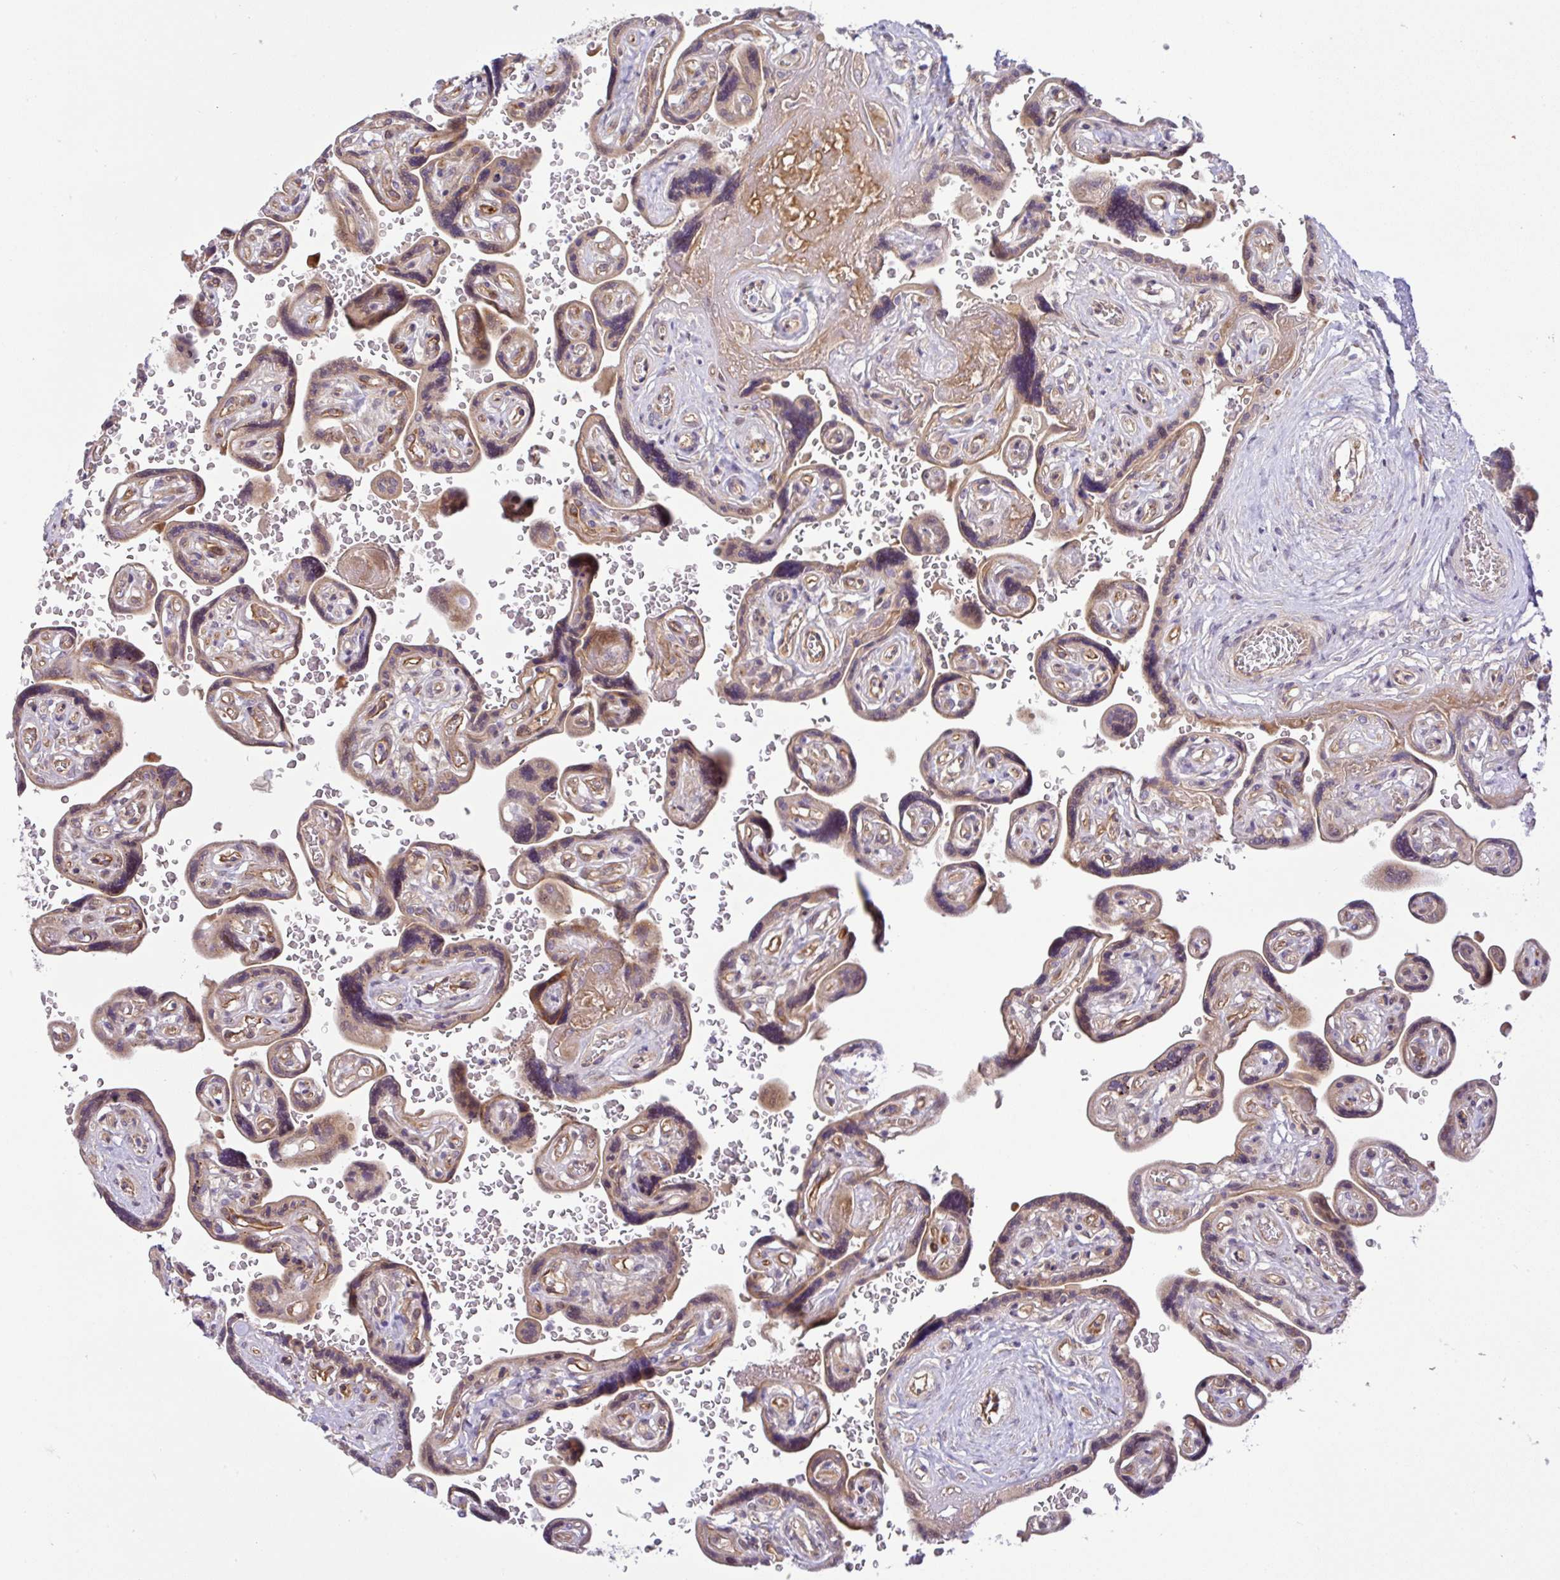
{"staining": {"intensity": "moderate", "quantity": ">75%", "location": "cytoplasmic/membranous"}, "tissue": "placenta", "cell_type": "Trophoblastic cells", "image_type": "normal", "snomed": [{"axis": "morphology", "description": "Normal tissue, NOS"}, {"axis": "topography", "description": "Placenta"}], "caption": "DAB (3,3'-diaminobenzidine) immunohistochemical staining of normal human placenta demonstrates moderate cytoplasmic/membranous protein staining in approximately >75% of trophoblastic cells.", "gene": "UBE4A", "patient": {"sex": "female", "age": 32}}